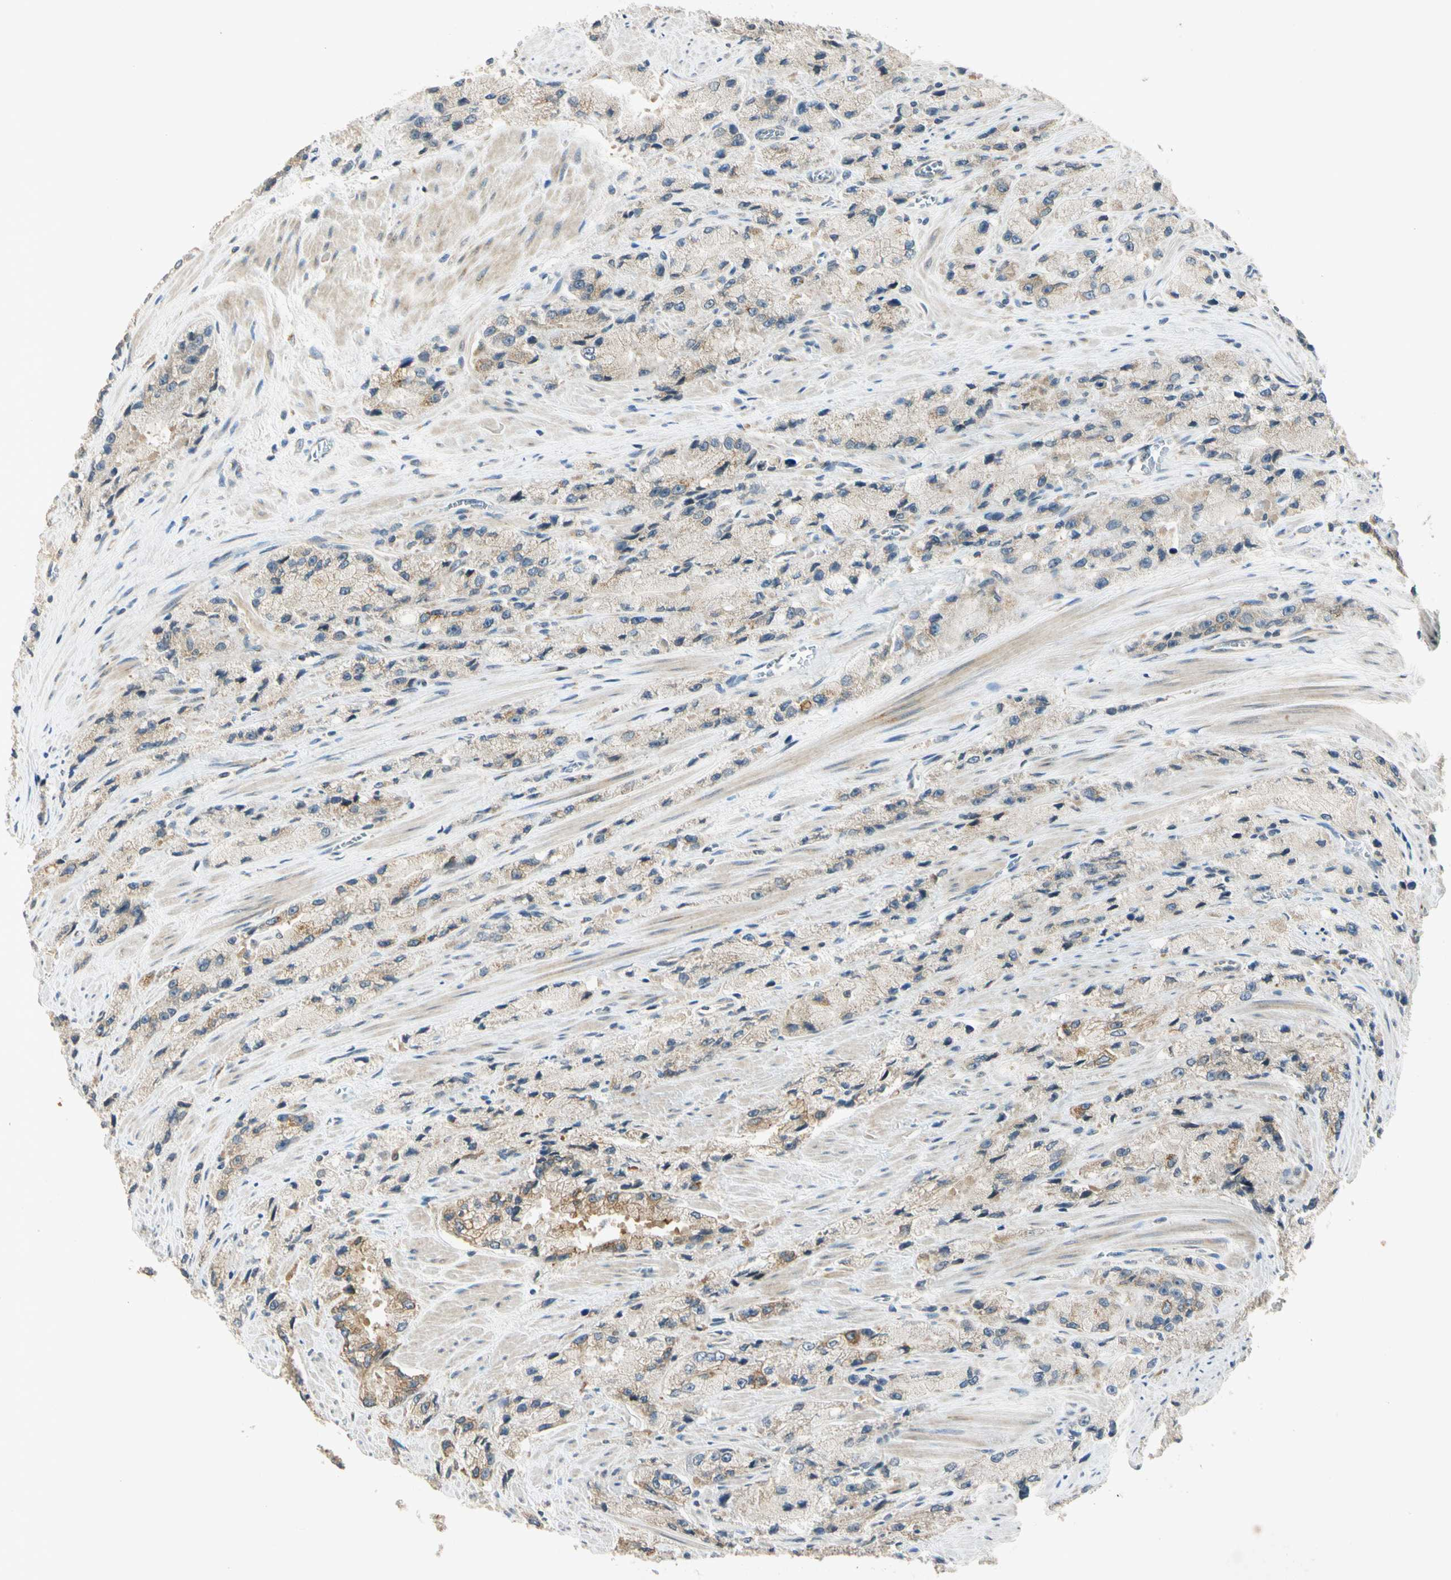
{"staining": {"intensity": "weak", "quantity": "25%-75%", "location": "cytoplasmic/membranous"}, "tissue": "prostate cancer", "cell_type": "Tumor cells", "image_type": "cancer", "snomed": [{"axis": "morphology", "description": "Adenocarcinoma, High grade"}, {"axis": "topography", "description": "Prostate"}], "caption": "Immunohistochemistry (IHC) of human prostate adenocarcinoma (high-grade) exhibits low levels of weak cytoplasmic/membranous staining in approximately 25%-75% of tumor cells. The staining was performed using DAB to visualize the protein expression in brown, while the nuclei were stained in blue with hematoxylin (Magnification: 20x).", "gene": "RPS6KB2", "patient": {"sex": "male", "age": 58}}